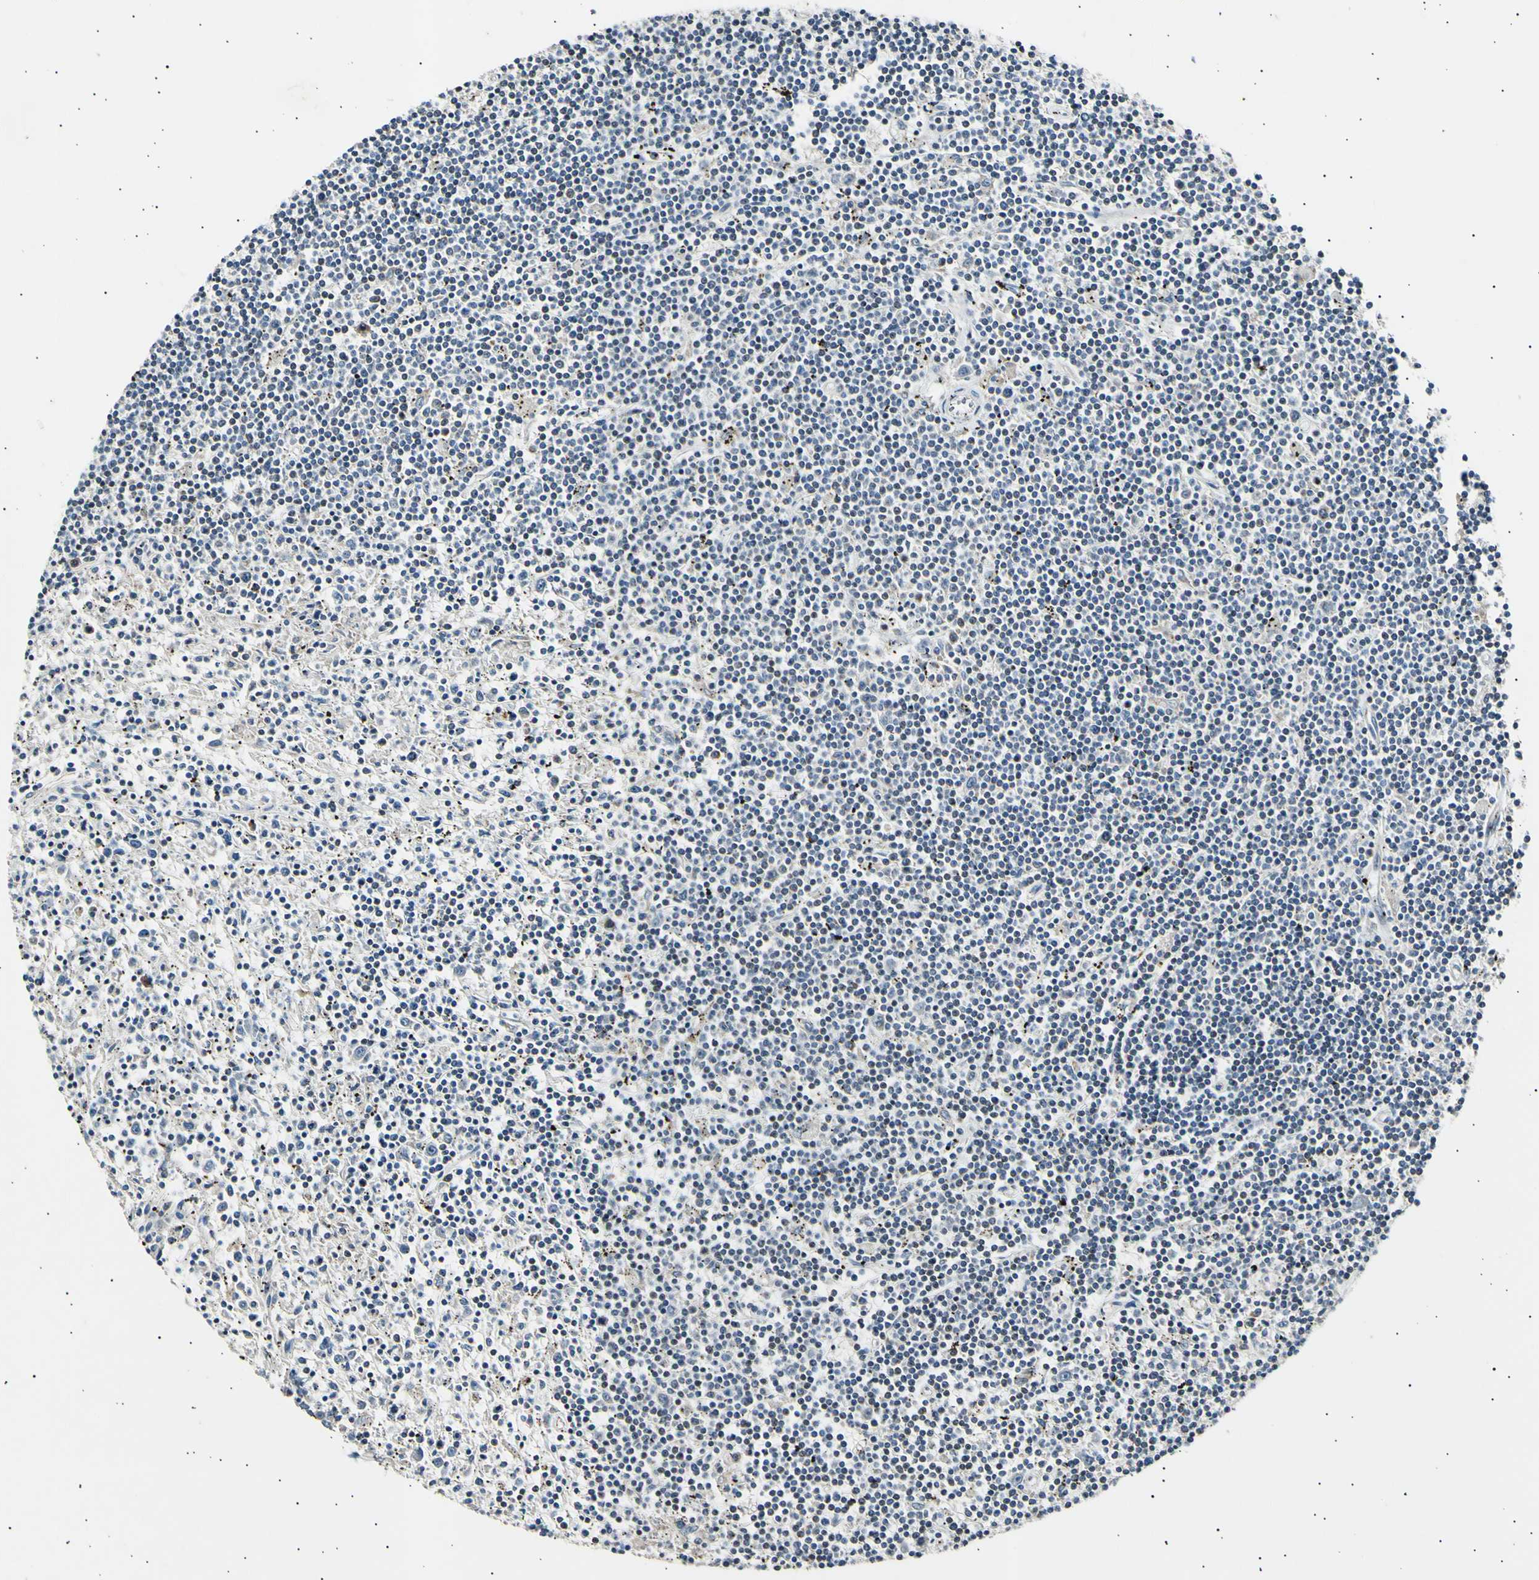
{"staining": {"intensity": "negative", "quantity": "none", "location": "none"}, "tissue": "lymphoma", "cell_type": "Tumor cells", "image_type": "cancer", "snomed": [{"axis": "morphology", "description": "Malignant lymphoma, non-Hodgkin's type, Low grade"}, {"axis": "topography", "description": "Spleen"}], "caption": "A micrograph of human malignant lymphoma, non-Hodgkin's type (low-grade) is negative for staining in tumor cells.", "gene": "ITGA6", "patient": {"sex": "male", "age": 76}}